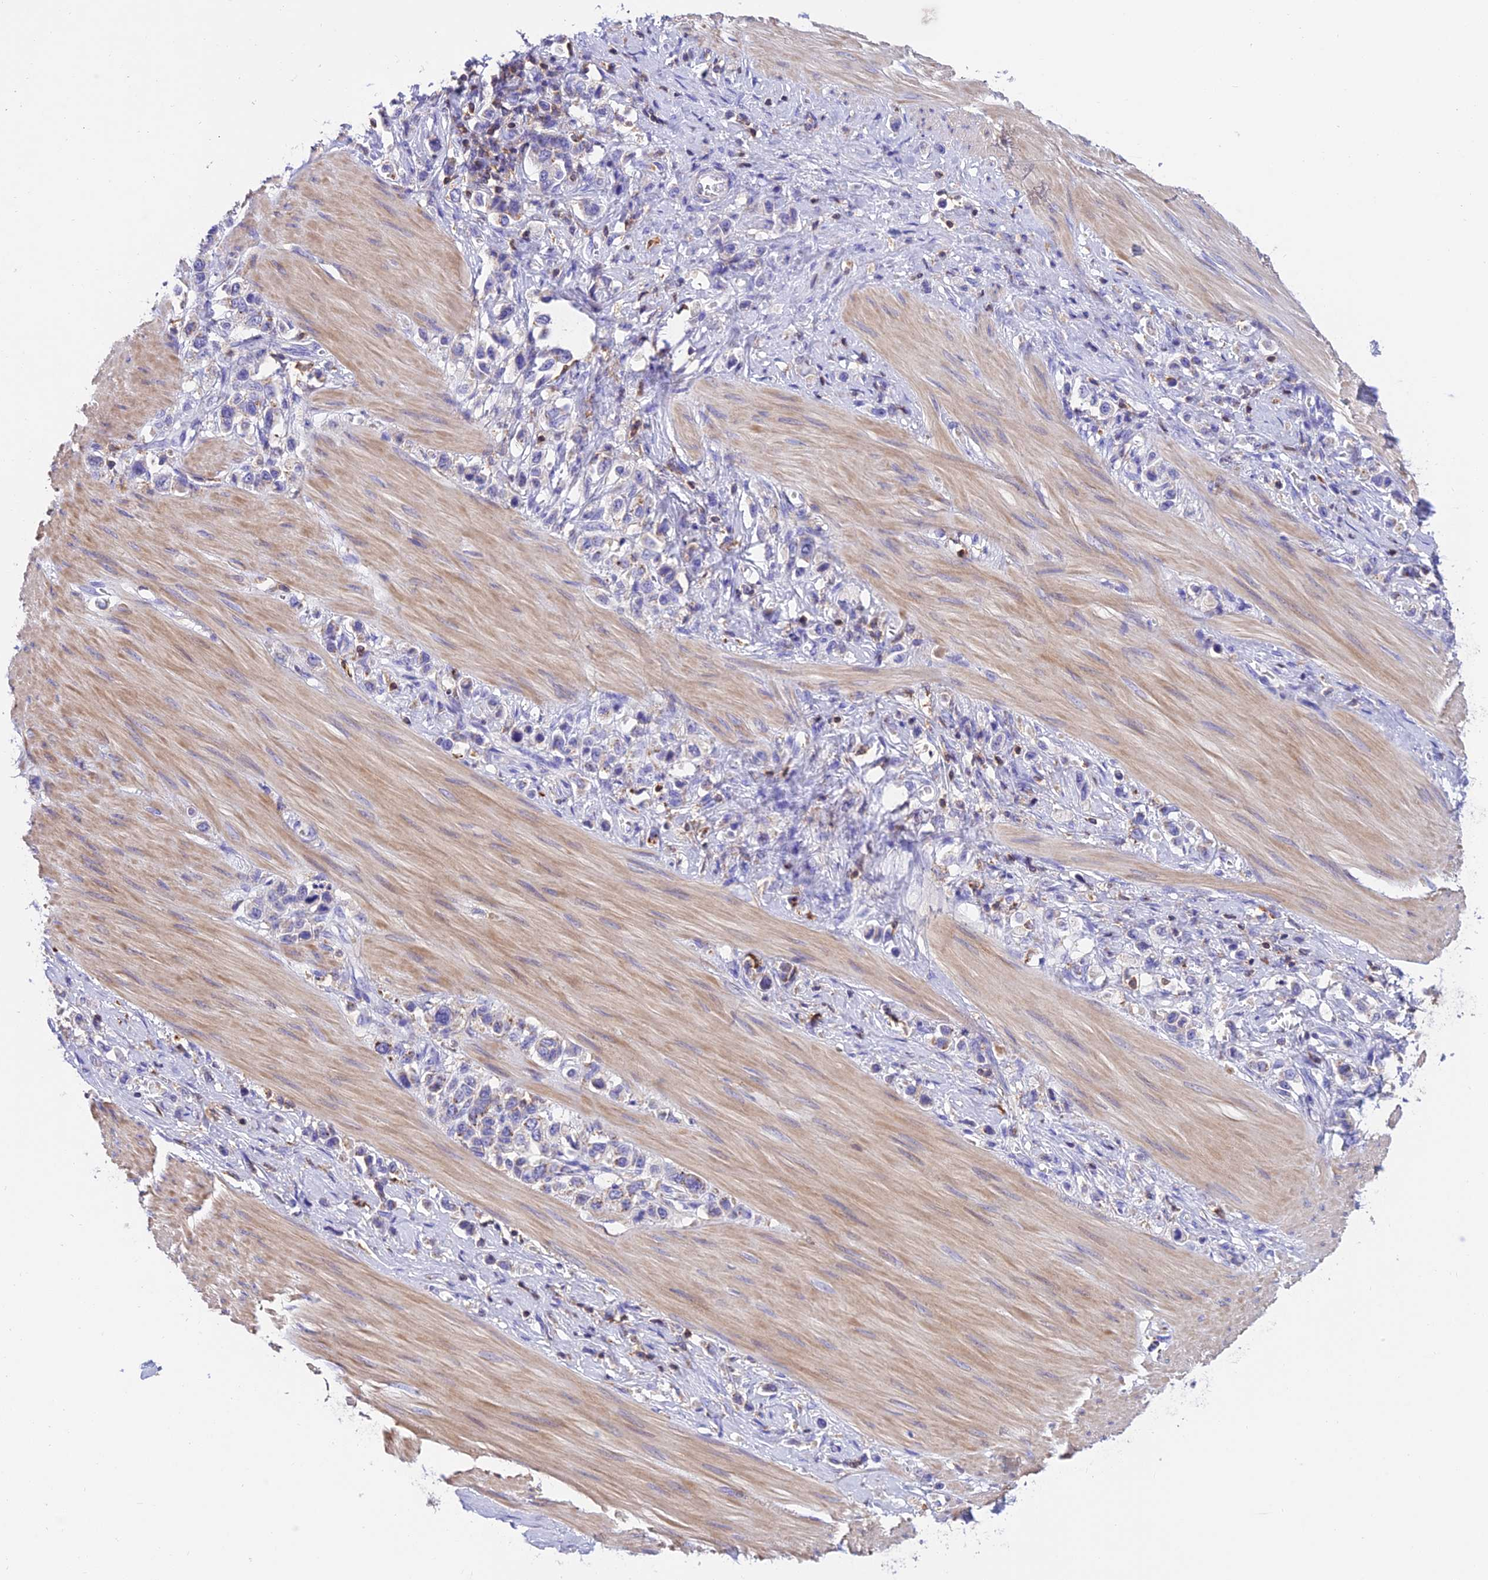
{"staining": {"intensity": "negative", "quantity": "none", "location": "none"}, "tissue": "stomach cancer", "cell_type": "Tumor cells", "image_type": "cancer", "snomed": [{"axis": "morphology", "description": "Adenocarcinoma, NOS"}, {"axis": "topography", "description": "Stomach"}], "caption": "Immunohistochemistry photomicrograph of stomach cancer (adenocarcinoma) stained for a protein (brown), which demonstrates no staining in tumor cells.", "gene": "LPXN", "patient": {"sex": "female", "age": 65}}